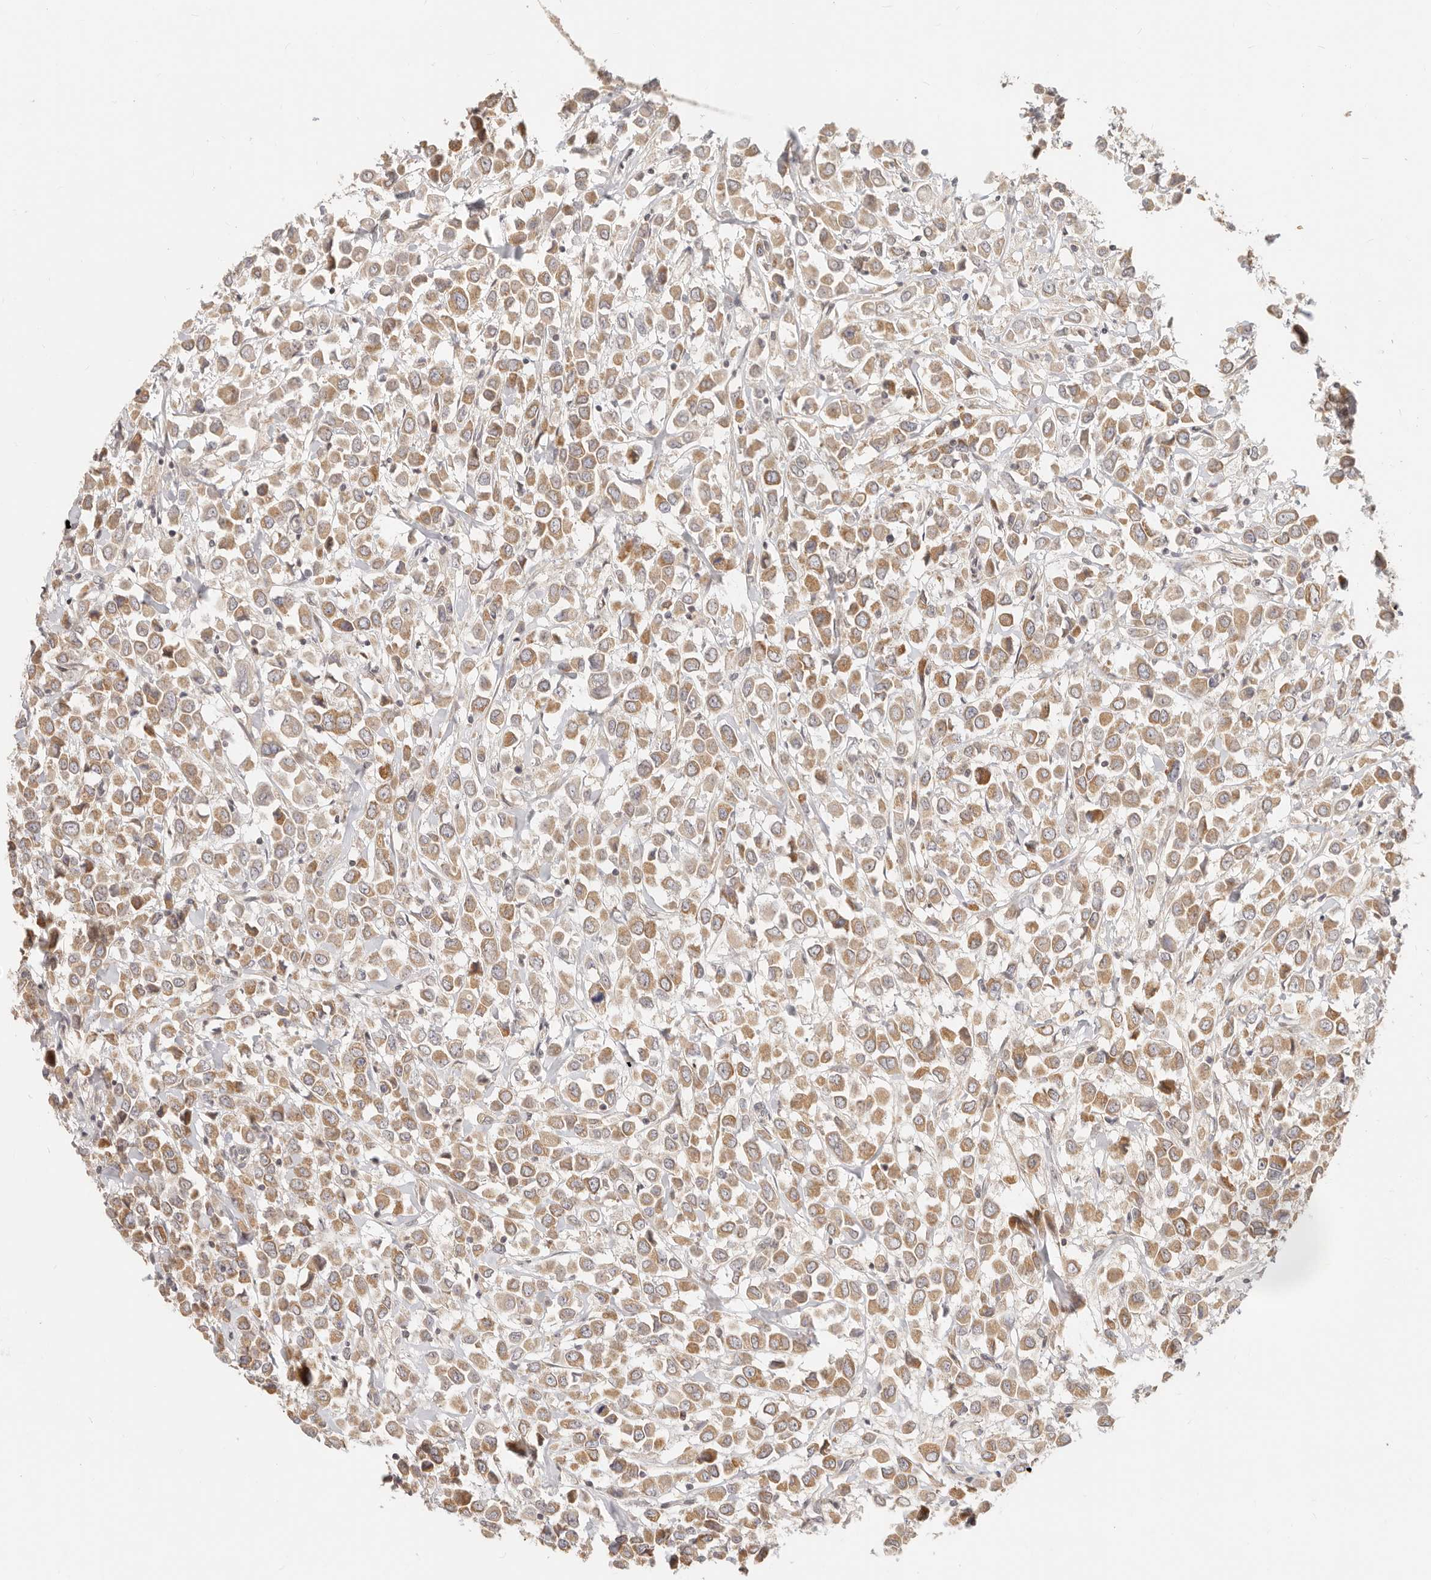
{"staining": {"intensity": "moderate", "quantity": ">75%", "location": "cytoplasmic/membranous"}, "tissue": "breast cancer", "cell_type": "Tumor cells", "image_type": "cancer", "snomed": [{"axis": "morphology", "description": "Duct carcinoma"}, {"axis": "topography", "description": "Breast"}], "caption": "Protein expression analysis of breast cancer (invasive ductal carcinoma) shows moderate cytoplasmic/membranous positivity in about >75% of tumor cells.", "gene": "TIMM17A", "patient": {"sex": "female", "age": 61}}